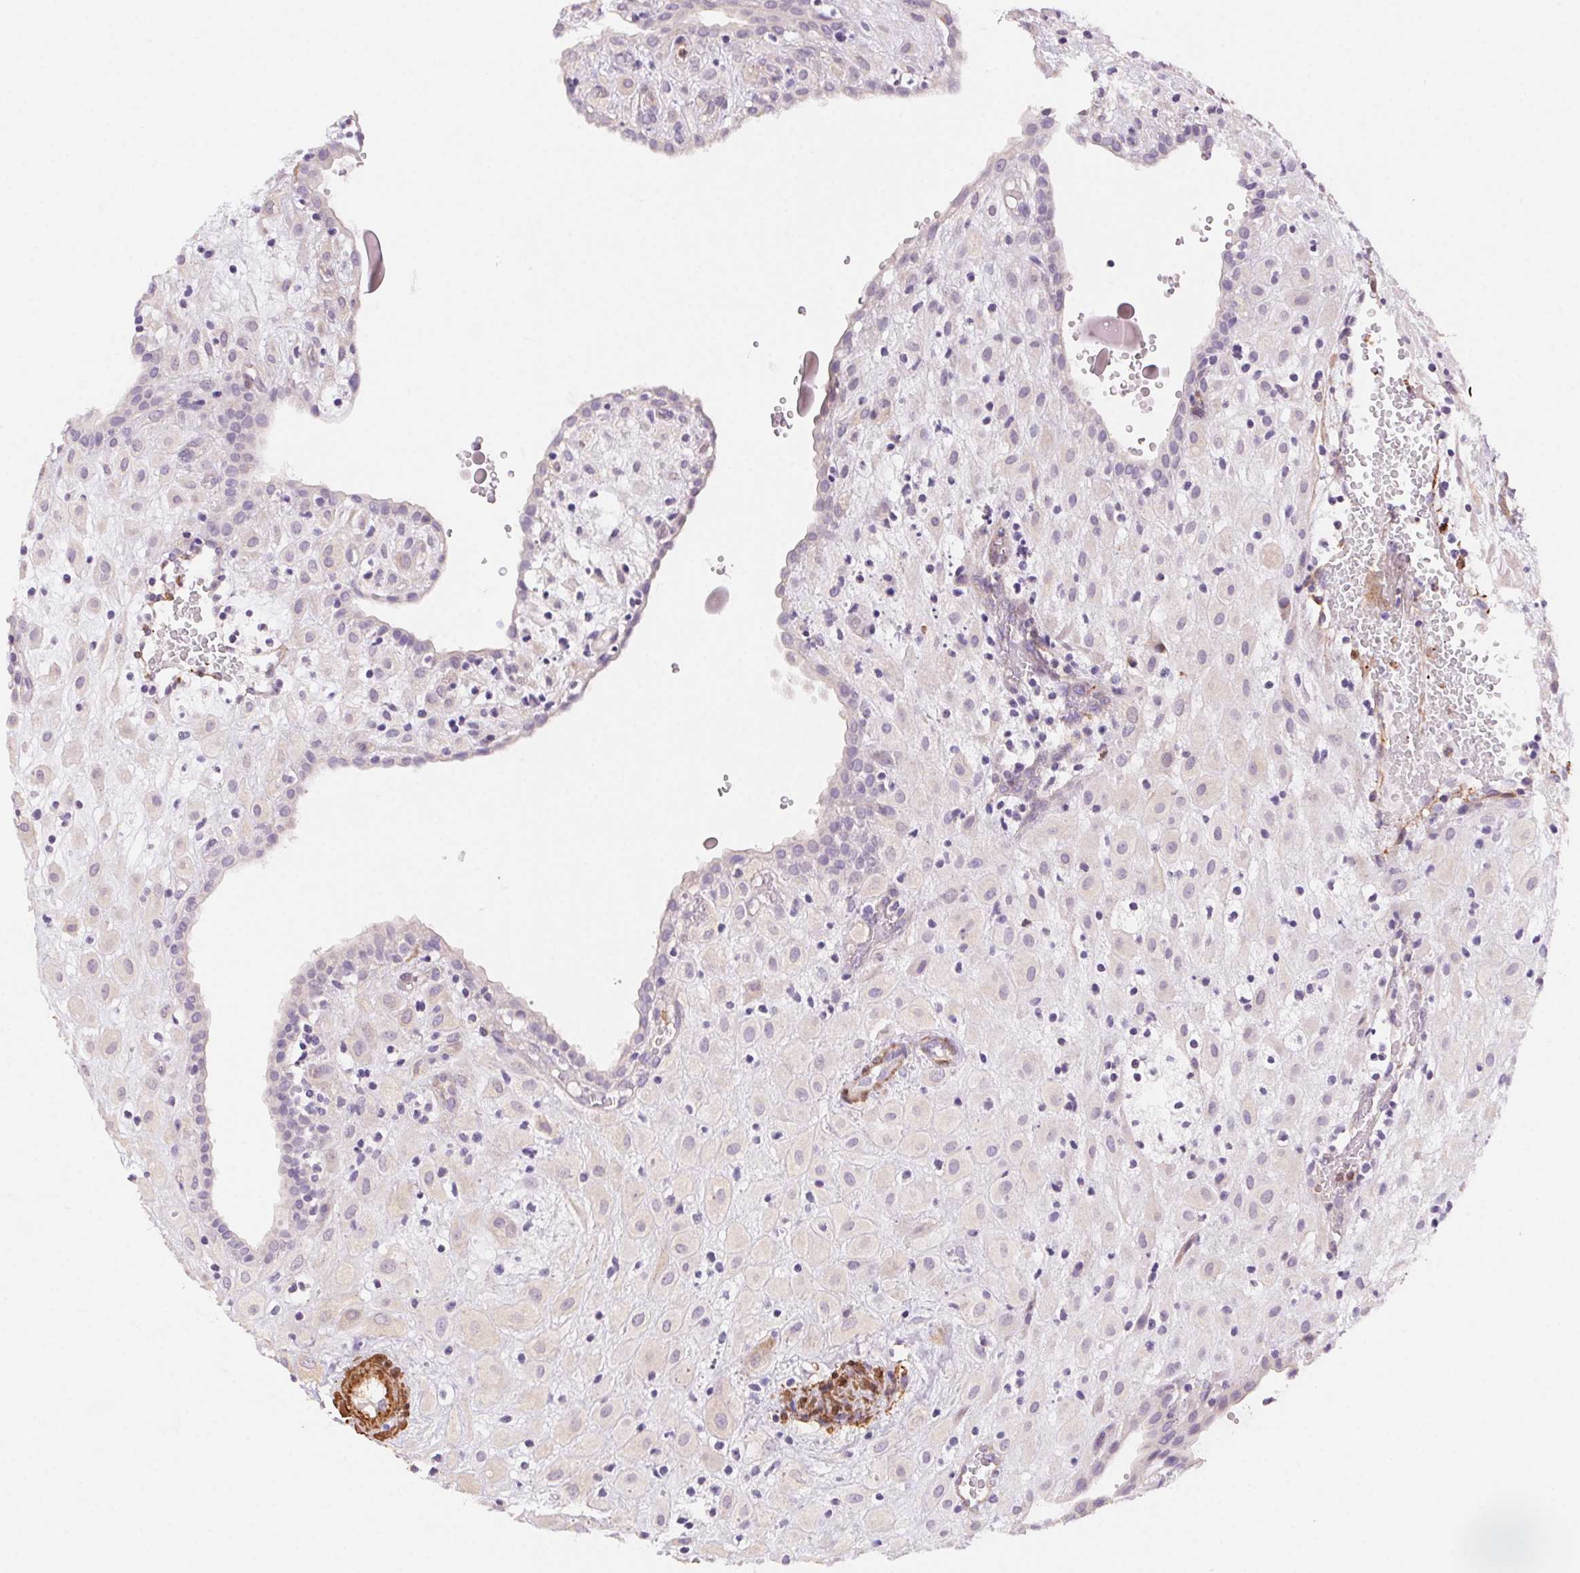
{"staining": {"intensity": "negative", "quantity": "none", "location": "none"}, "tissue": "placenta", "cell_type": "Decidual cells", "image_type": "normal", "snomed": [{"axis": "morphology", "description": "Normal tissue, NOS"}, {"axis": "topography", "description": "Placenta"}], "caption": "Decidual cells are negative for brown protein staining in benign placenta. The staining was performed using DAB to visualize the protein expression in brown, while the nuclei were stained in blue with hematoxylin (Magnification: 20x).", "gene": "GPX8", "patient": {"sex": "female", "age": 24}}